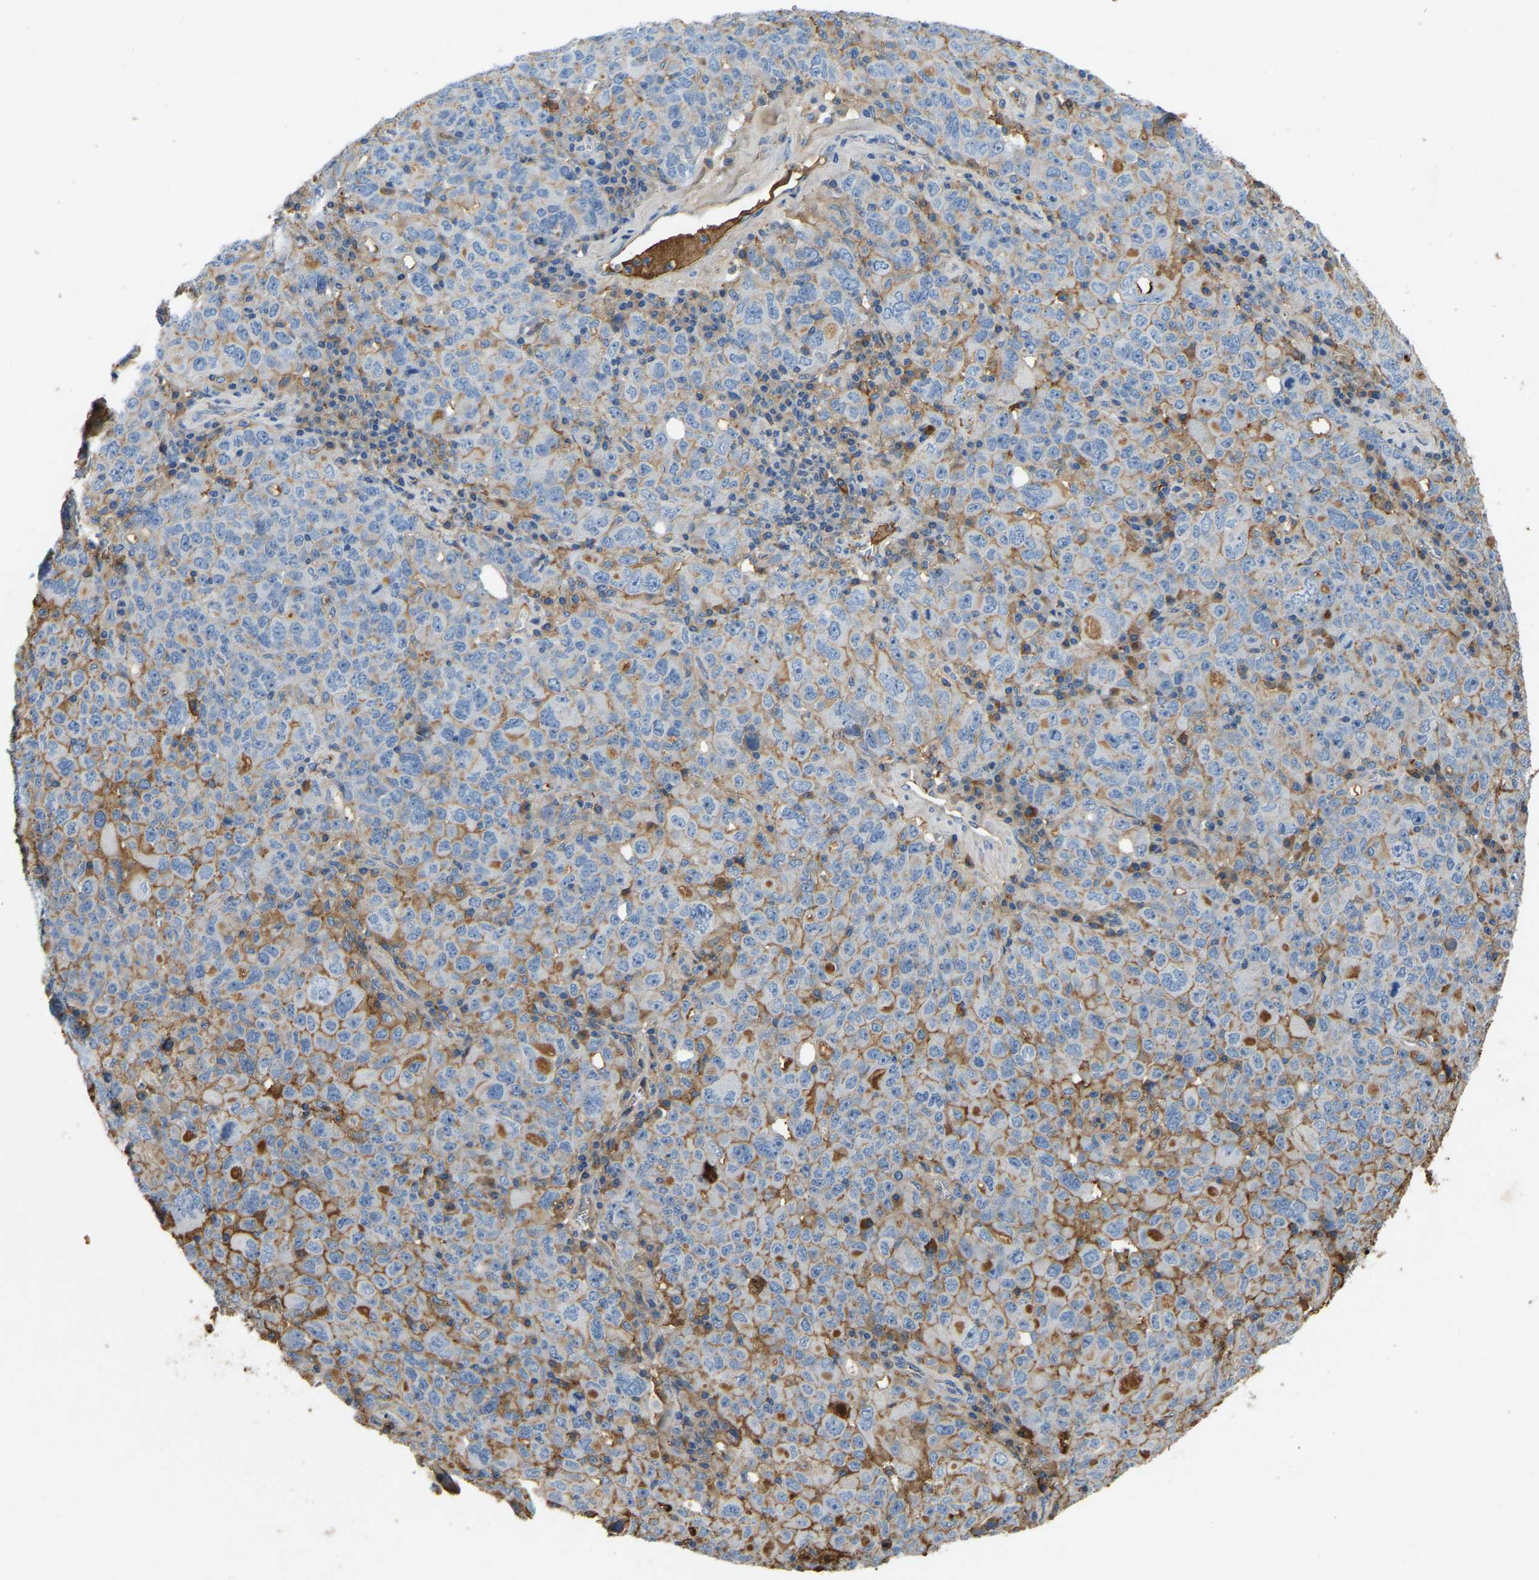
{"staining": {"intensity": "moderate", "quantity": "25%-75%", "location": "cytoplasmic/membranous"}, "tissue": "ovarian cancer", "cell_type": "Tumor cells", "image_type": "cancer", "snomed": [{"axis": "morphology", "description": "Carcinoma, endometroid"}, {"axis": "topography", "description": "Ovary"}], "caption": "Tumor cells reveal moderate cytoplasmic/membranous staining in about 25%-75% of cells in ovarian cancer. The staining was performed using DAB (3,3'-diaminobenzidine), with brown indicating positive protein expression. Nuclei are stained blue with hematoxylin.", "gene": "STC1", "patient": {"sex": "female", "age": 62}}